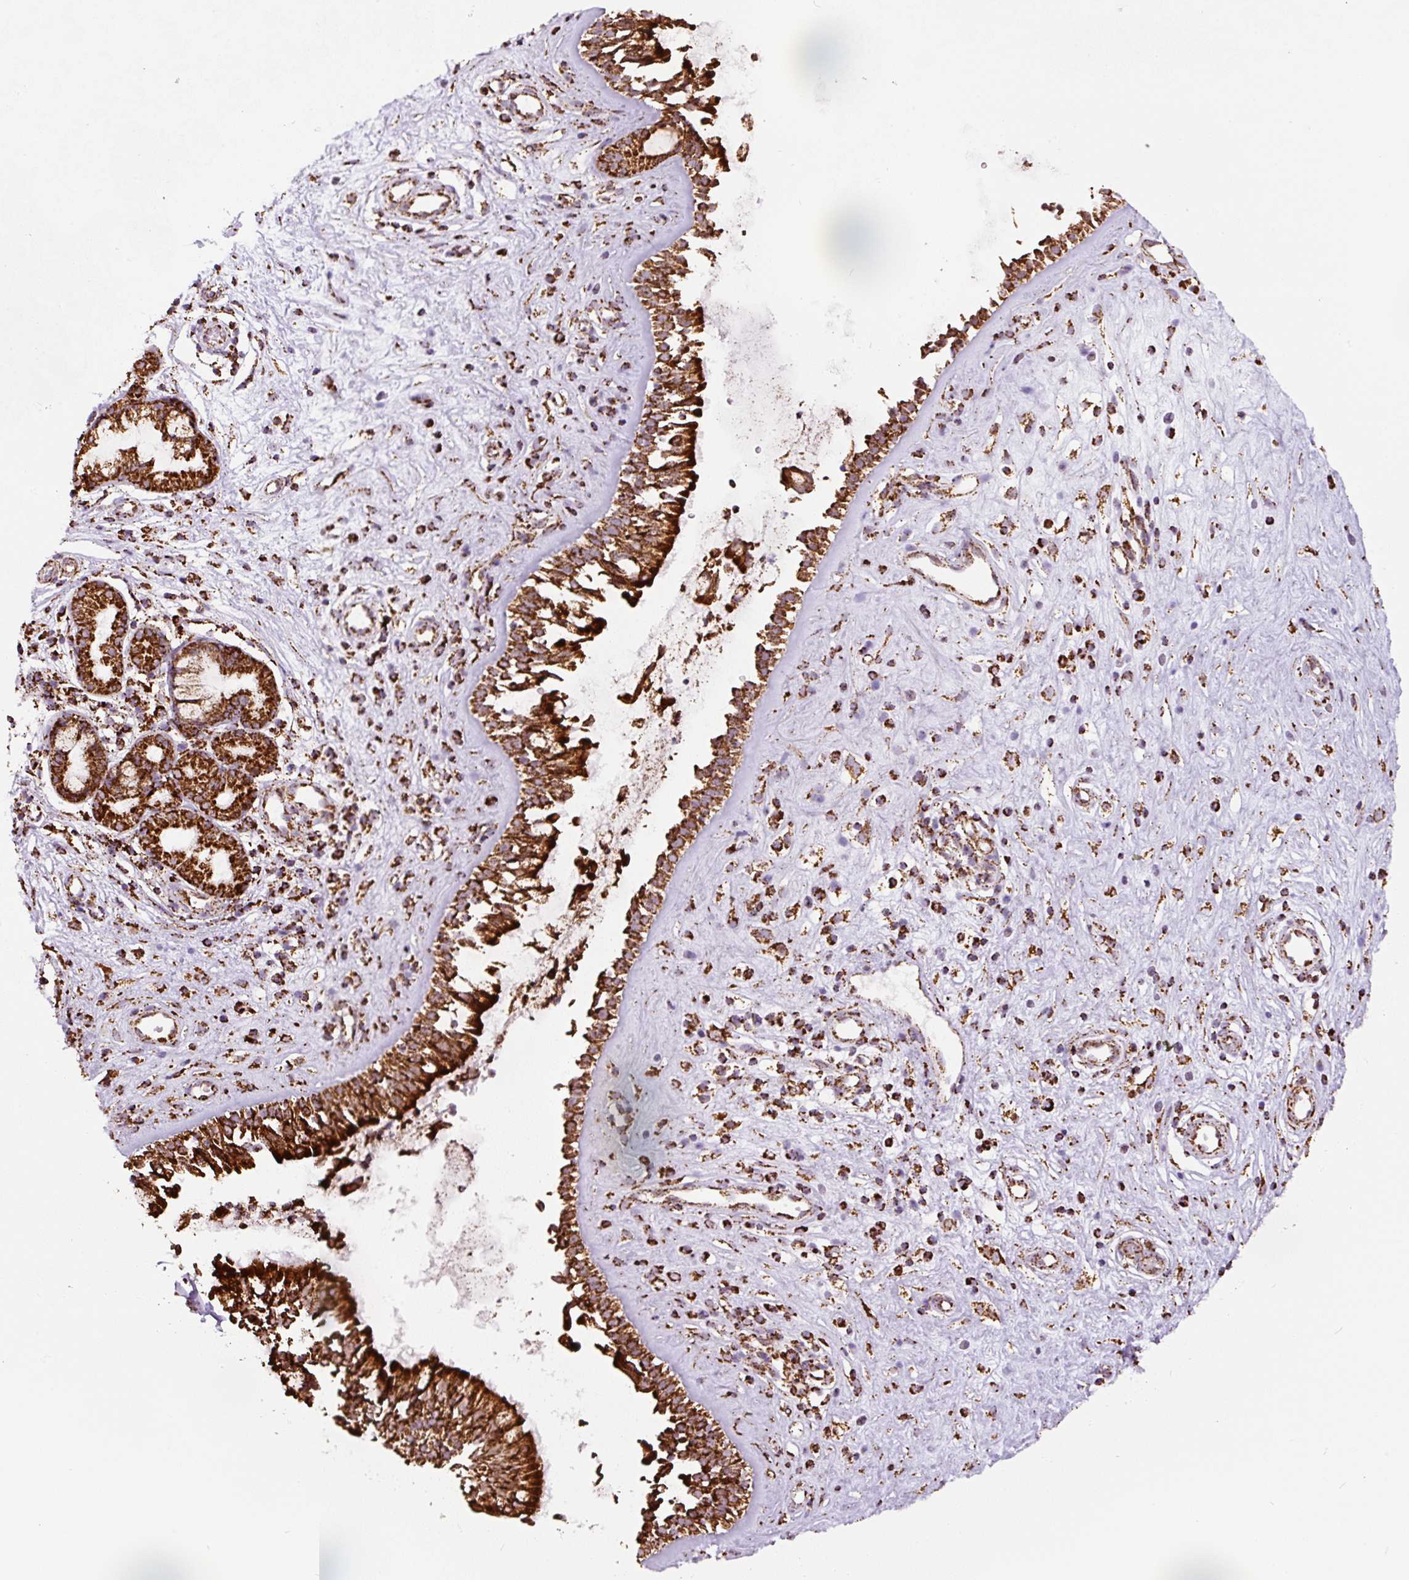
{"staining": {"intensity": "strong", "quantity": ">75%", "location": "cytoplasmic/membranous"}, "tissue": "nasopharynx", "cell_type": "Respiratory epithelial cells", "image_type": "normal", "snomed": [{"axis": "morphology", "description": "Normal tissue, NOS"}, {"axis": "topography", "description": "Nasopharynx"}], "caption": "Brown immunohistochemical staining in normal nasopharynx demonstrates strong cytoplasmic/membranous expression in about >75% of respiratory epithelial cells. Nuclei are stained in blue.", "gene": "ATP5F1A", "patient": {"sex": "male", "age": 32}}